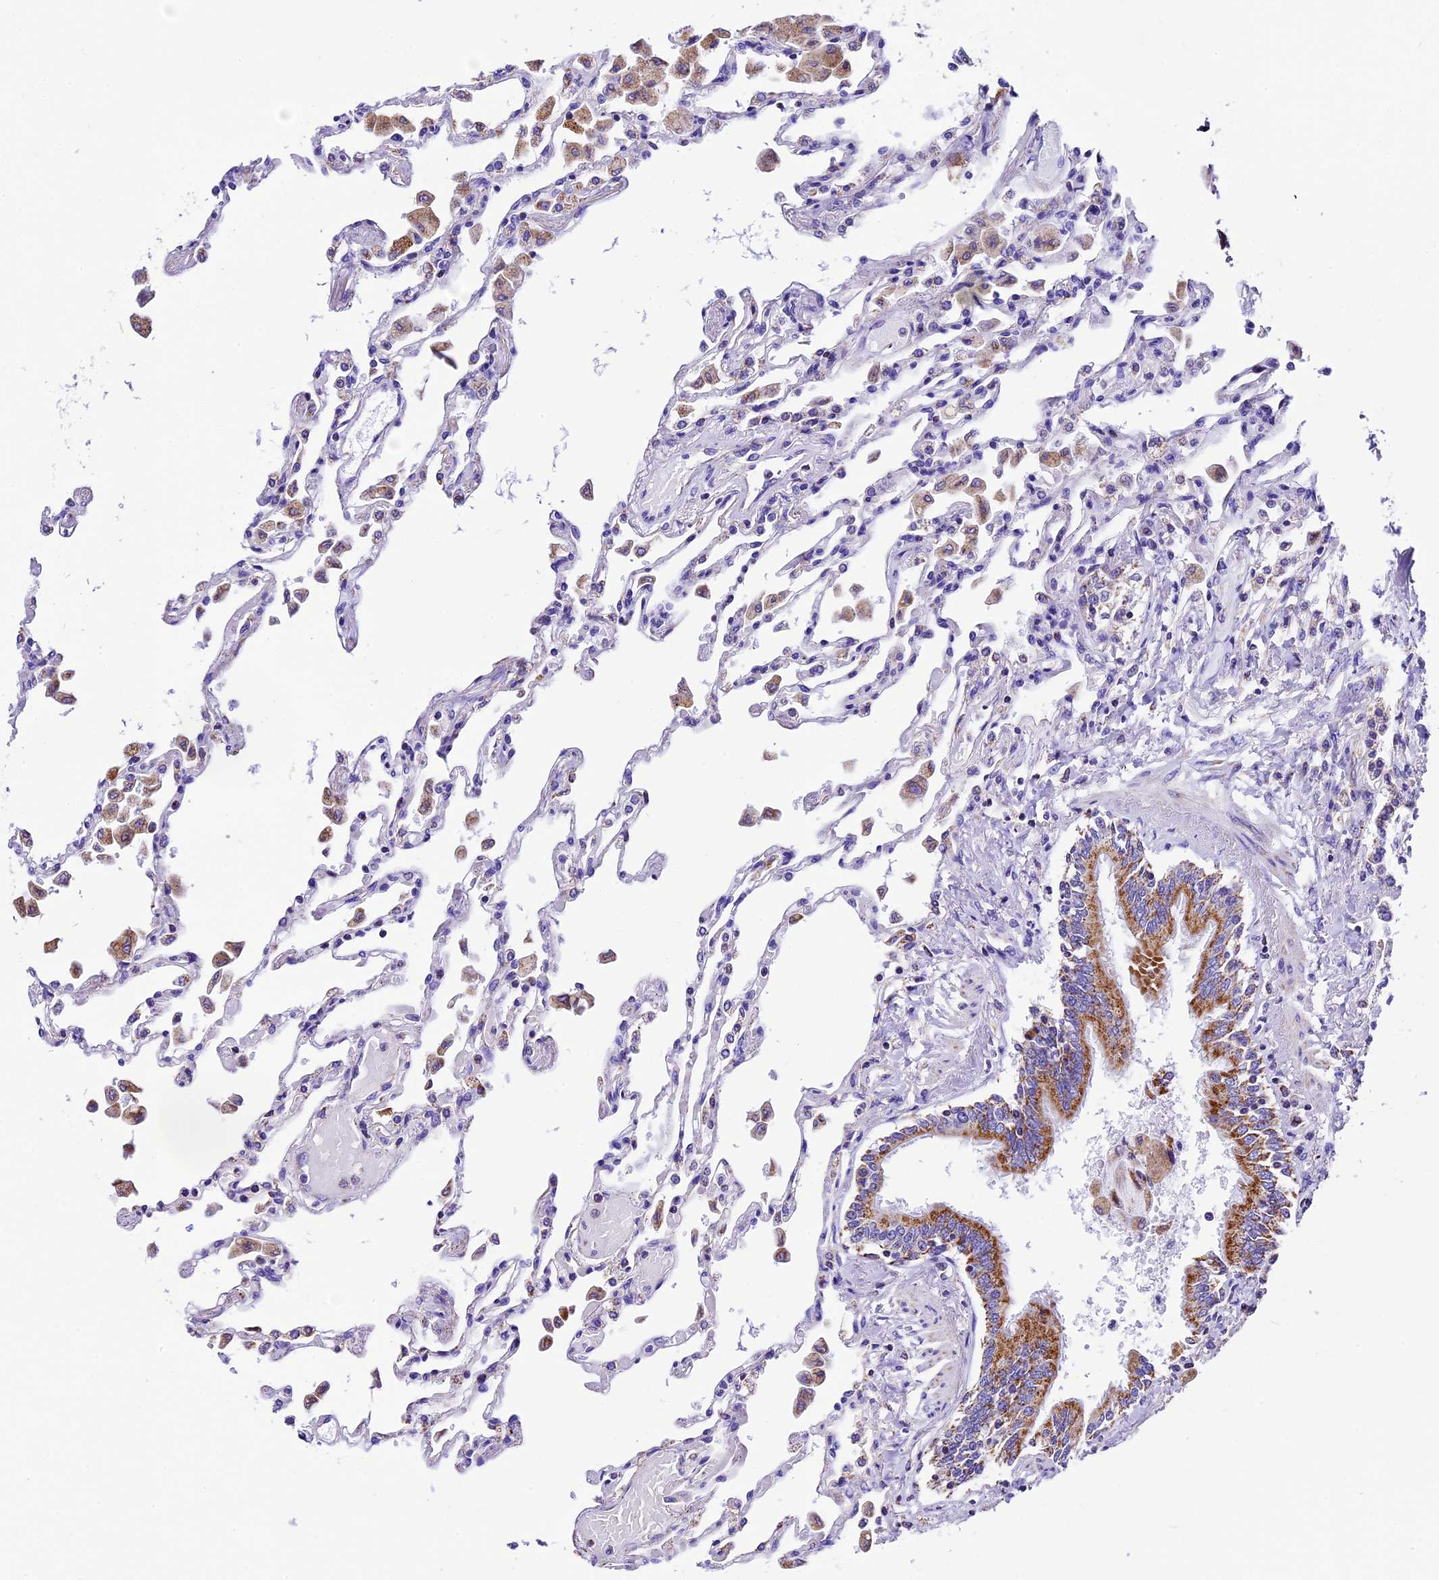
{"staining": {"intensity": "weak", "quantity": "<25%", "location": "cytoplasmic/membranous"}, "tissue": "lung", "cell_type": "Alveolar cells", "image_type": "normal", "snomed": [{"axis": "morphology", "description": "Normal tissue, NOS"}, {"axis": "topography", "description": "Bronchus"}, {"axis": "topography", "description": "Lung"}], "caption": "The histopathology image demonstrates no staining of alveolar cells in unremarkable lung.", "gene": "DCAF5", "patient": {"sex": "female", "age": 49}}